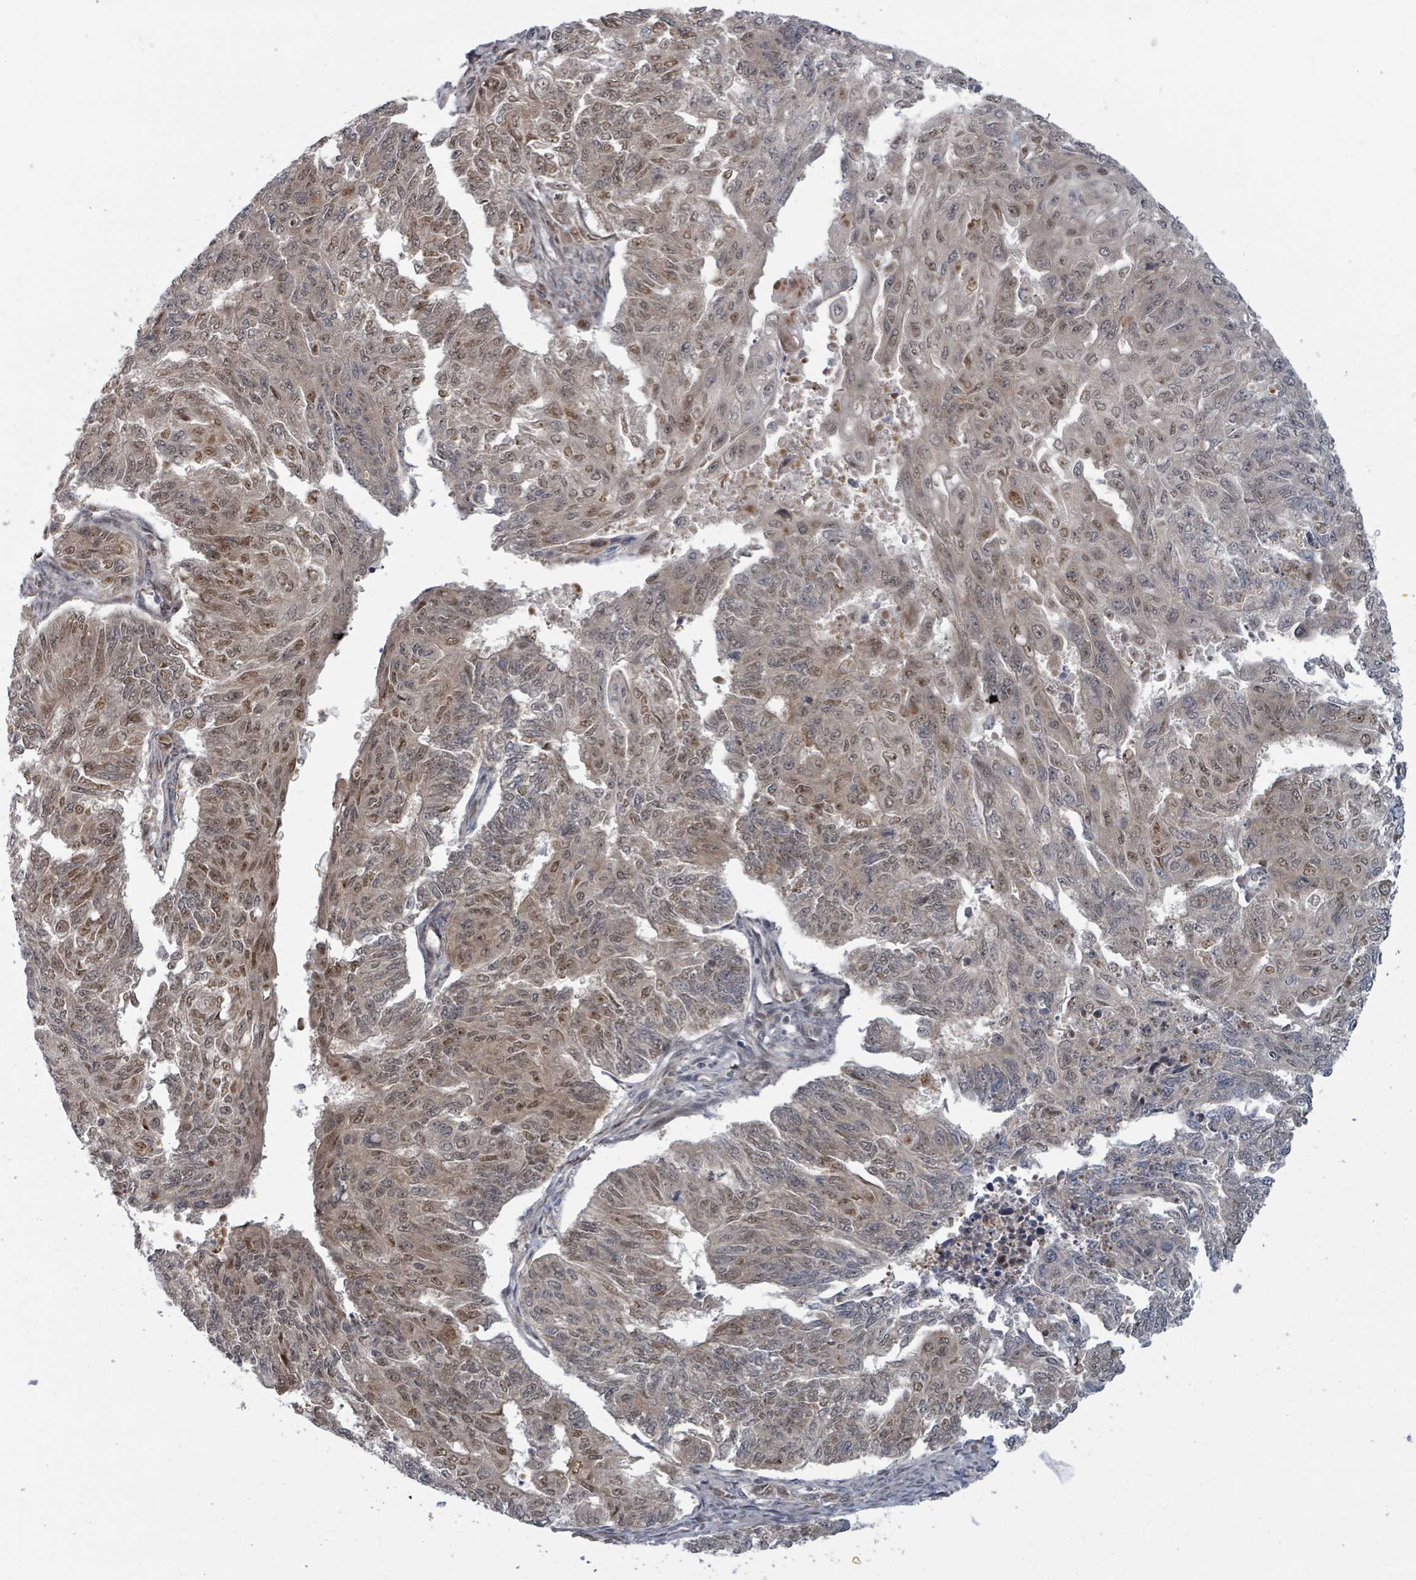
{"staining": {"intensity": "moderate", "quantity": ">75%", "location": "nuclear"}, "tissue": "endometrial cancer", "cell_type": "Tumor cells", "image_type": "cancer", "snomed": [{"axis": "morphology", "description": "Adenocarcinoma, NOS"}, {"axis": "topography", "description": "Endometrium"}], "caption": "Protein staining displays moderate nuclear positivity in about >75% of tumor cells in endometrial adenocarcinoma.", "gene": "GTF3C1", "patient": {"sex": "female", "age": 32}}